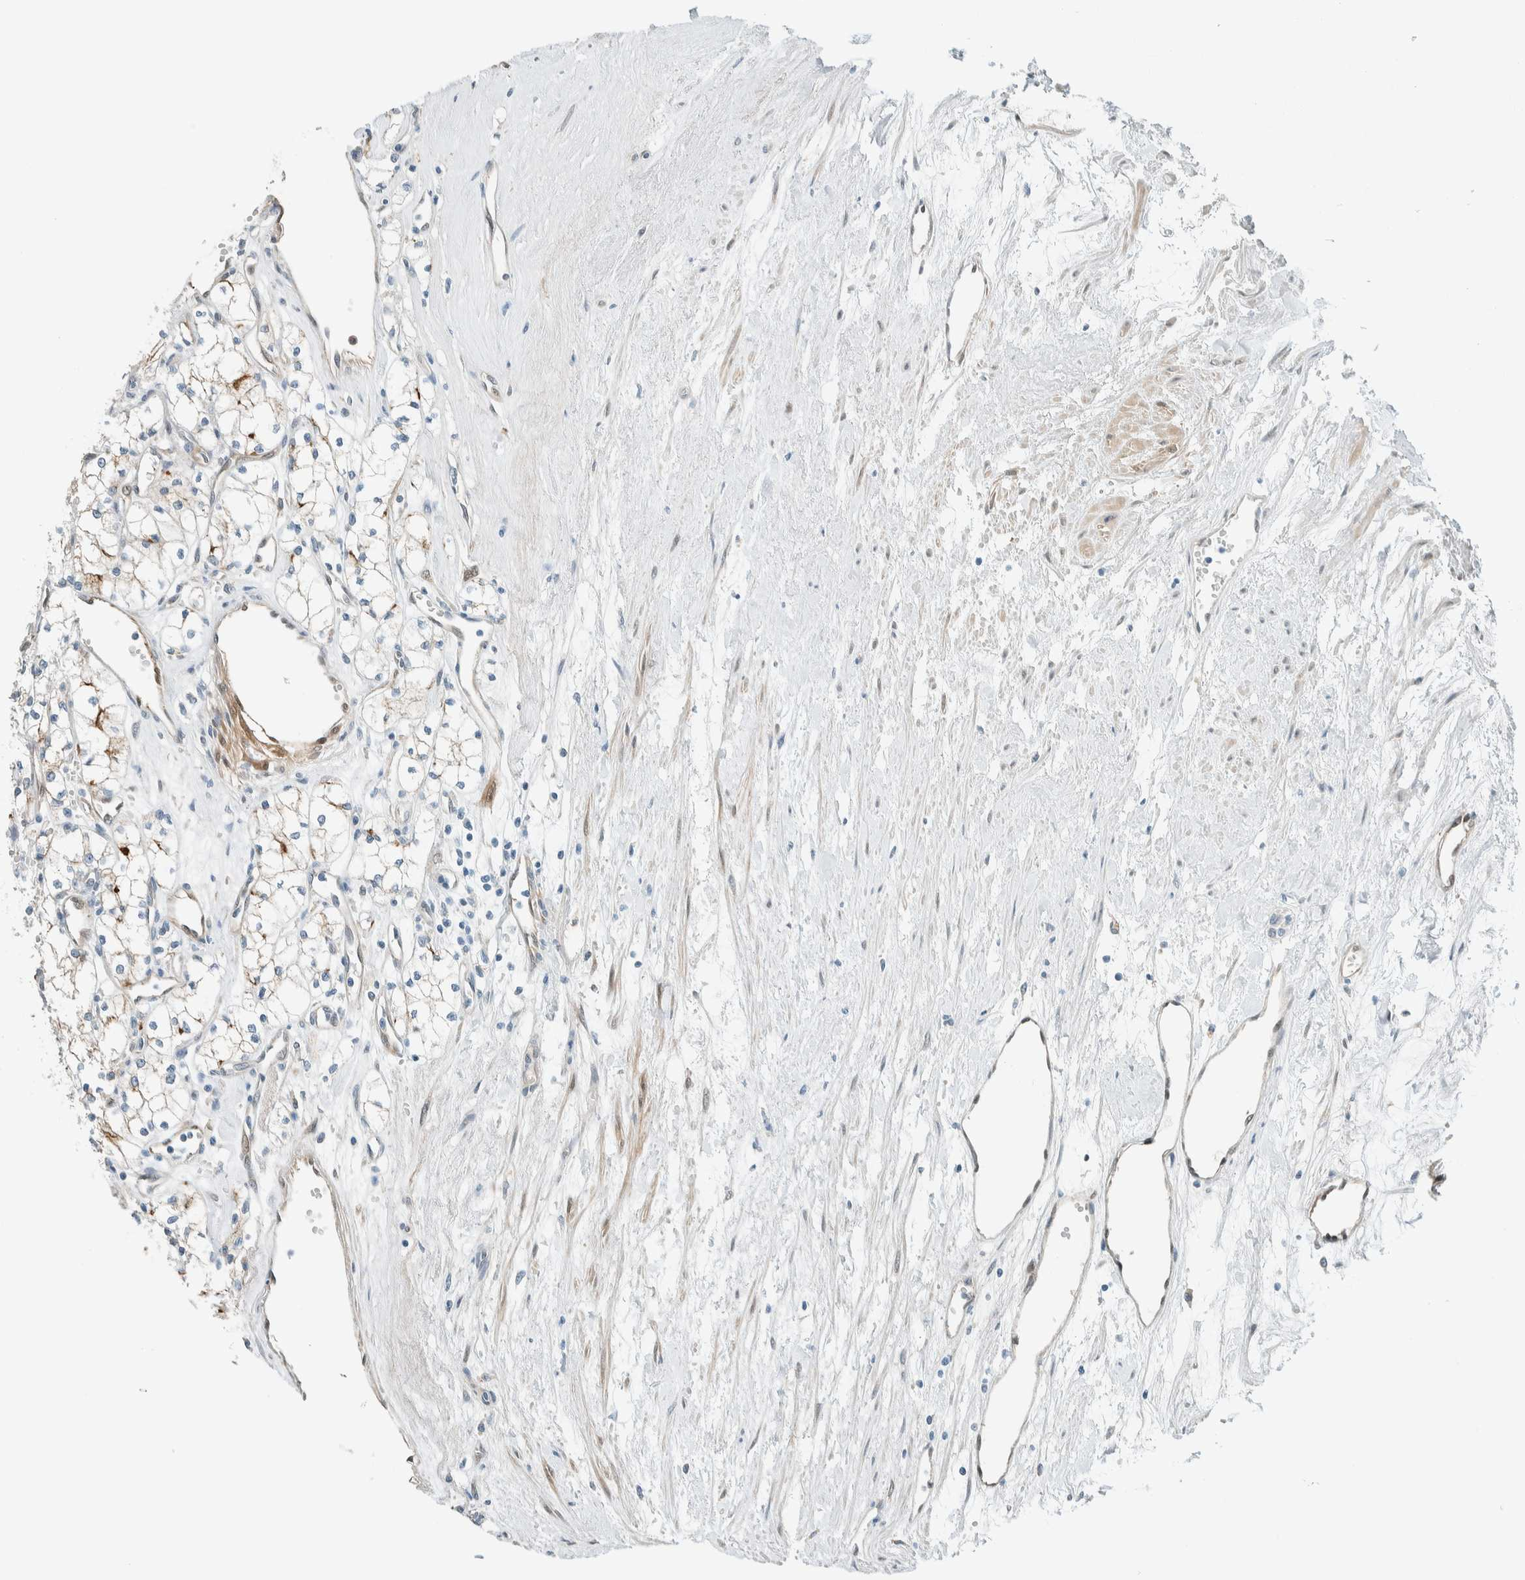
{"staining": {"intensity": "negative", "quantity": "none", "location": "none"}, "tissue": "renal cancer", "cell_type": "Tumor cells", "image_type": "cancer", "snomed": [{"axis": "morphology", "description": "Adenocarcinoma, NOS"}, {"axis": "topography", "description": "Kidney"}], "caption": "This is a photomicrograph of immunohistochemistry (IHC) staining of renal adenocarcinoma, which shows no expression in tumor cells.", "gene": "NXN", "patient": {"sex": "male", "age": 59}}